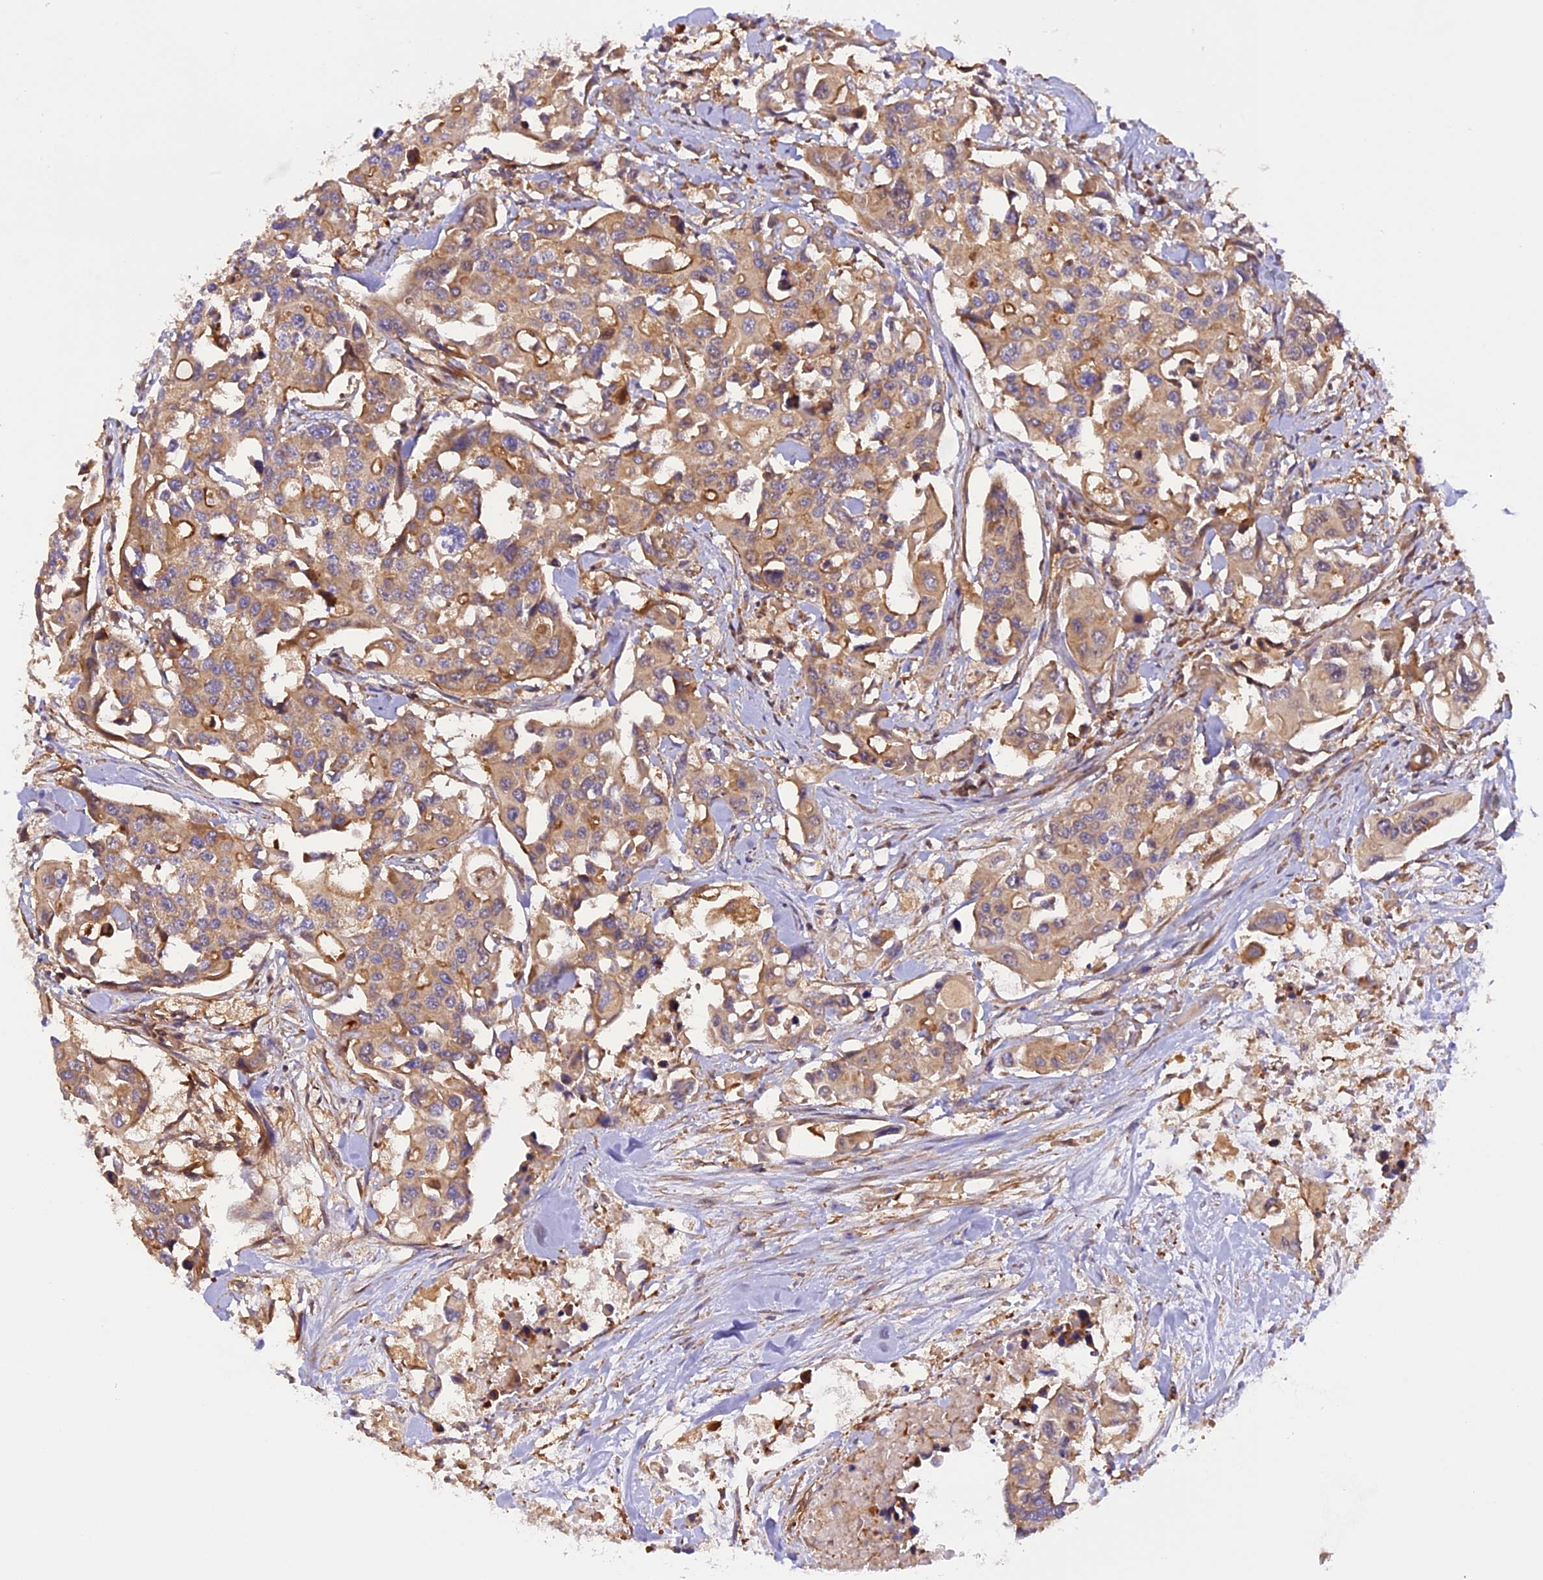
{"staining": {"intensity": "moderate", "quantity": ">75%", "location": "cytoplasmic/membranous"}, "tissue": "colorectal cancer", "cell_type": "Tumor cells", "image_type": "cancer", "snomed": [{"axis": "morphology", "description": "Adenocarcinoma, NOS"}, {"axis": "topography", "description": "Colon"}], "caption": "This photomicrograph reveals colorectal adenocarcinoma stained with immunohistochemistry (IHC) to label a protein in brown. The cytoplasmic/membranous of tumor cells show moderate positivity for the protein. Nuclei are counter-stained blue.", "gene": "C5orf22", "patient": {"sex": "male", "age": 77}}